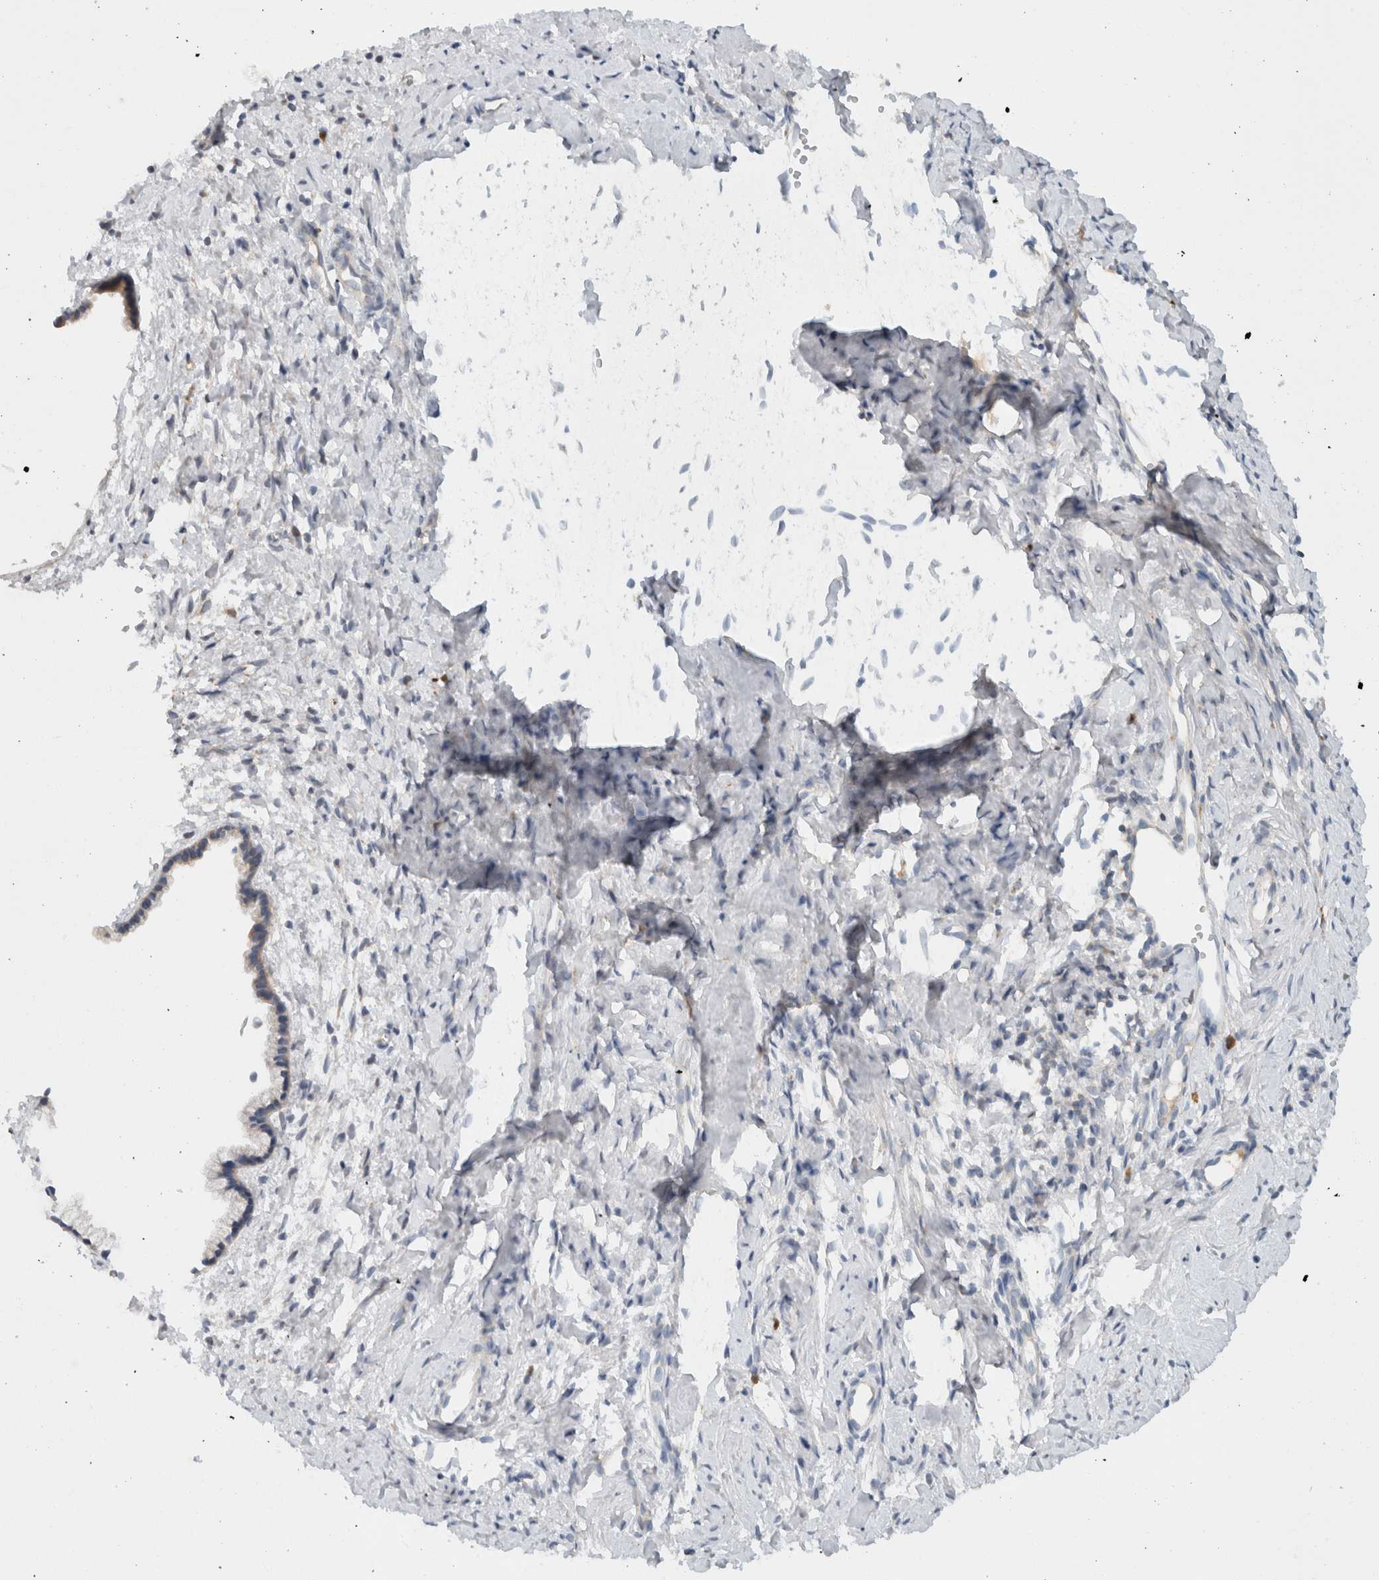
{"staining": {"intensity": "negative", "quantity": "none", "location": "none"}, "tissue": "cervix", "cell_type": "Glandular cells", "image_type": "normal", "snomed": [{"axis": "morphology", "description": "Normal tissue, NOS"}, {"axis": "topography", "description": "Cervix"}], "caption": "Protein analysis of benign cervix demonstrates no significant positivity in glandular cells. (DAB immunohistochemistry (IHC), high magnification).", "gene": "AMPD1", "patient": {"sex": "female", "age": 75}}